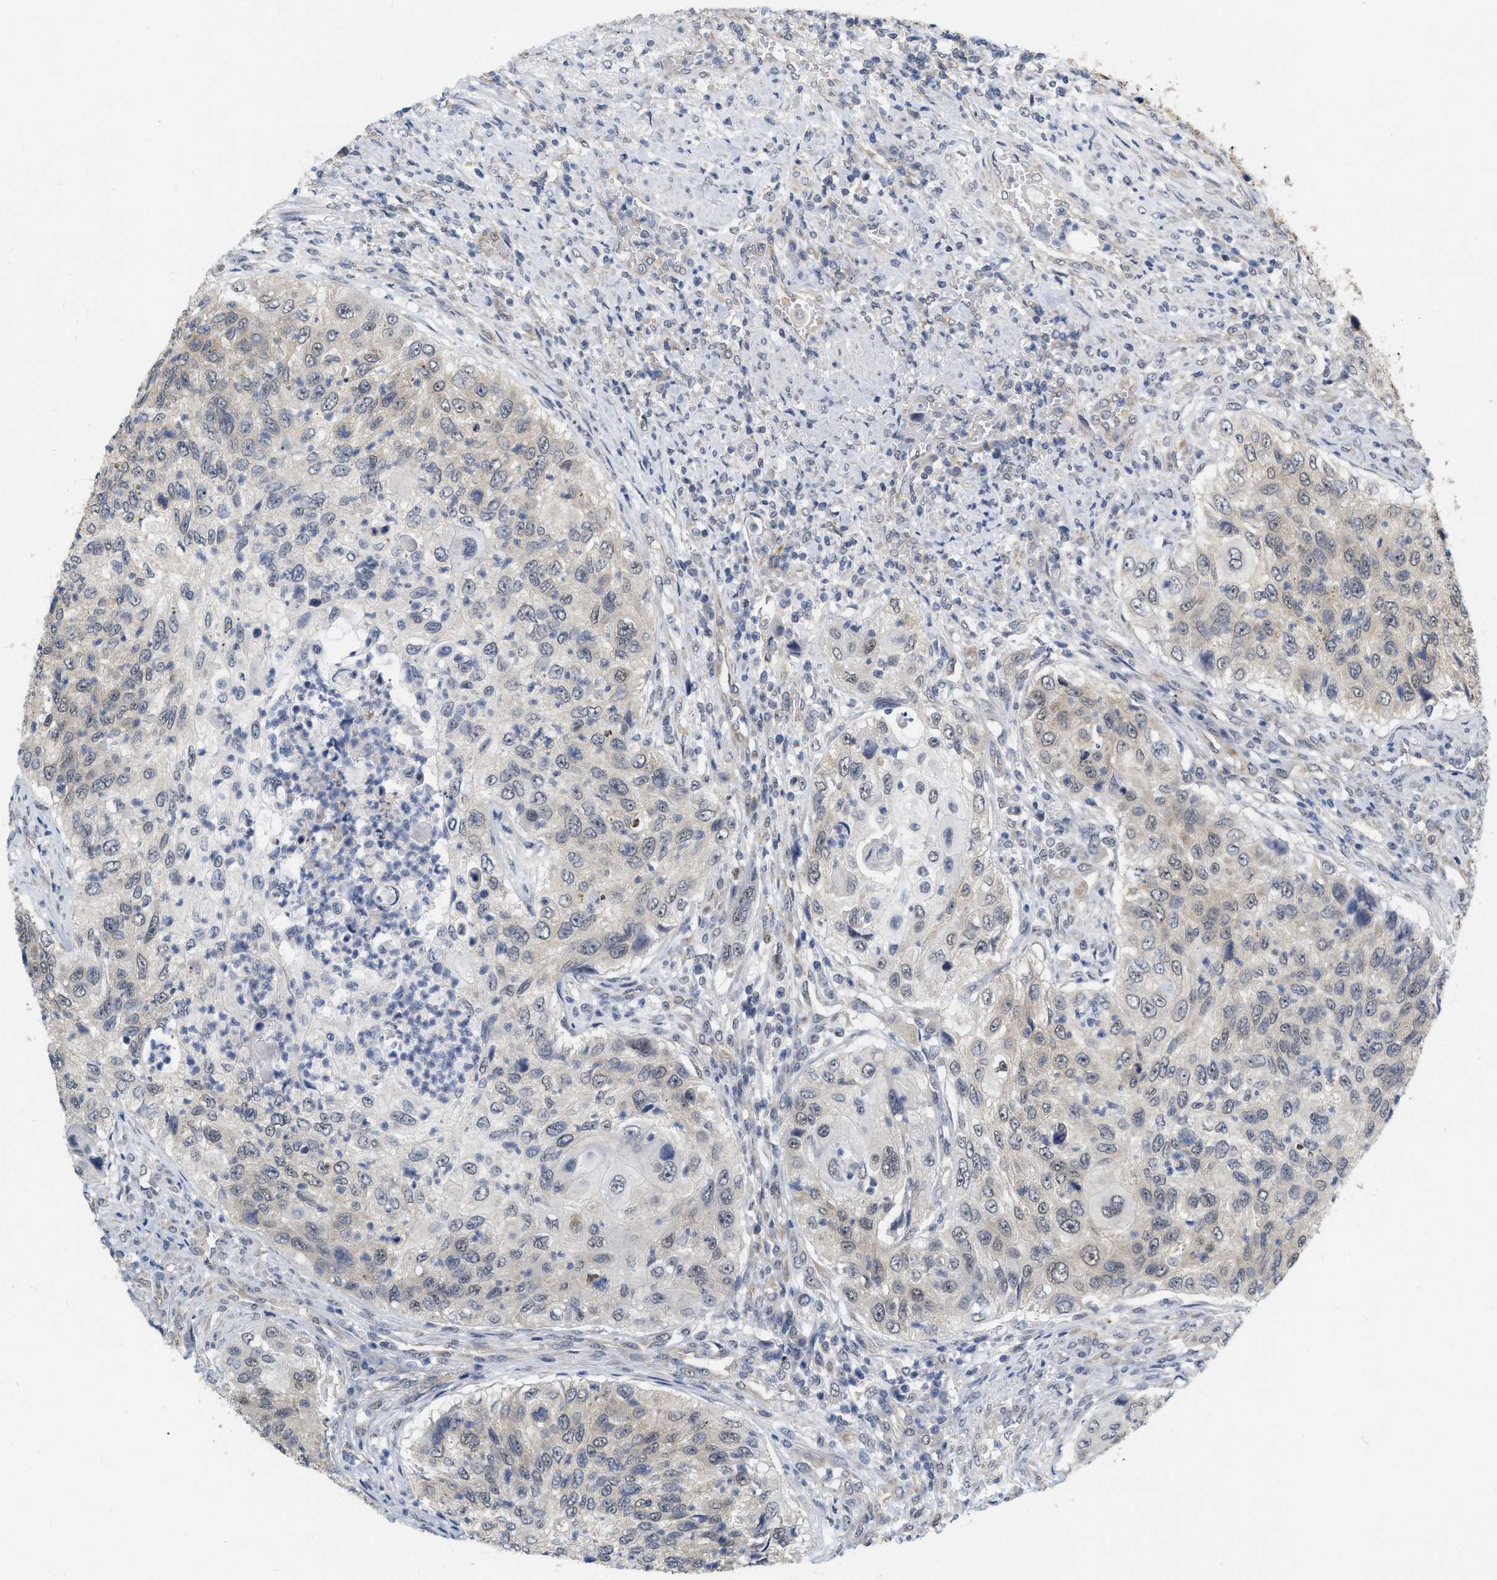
{"staining": {"intensity": "weak", "quantity": "<25%", "location": "cytoplasmic/membranous"}, "tissue": "urothelial cancer", "cell_type": "Tumor cells", "image_type": "cancer", "snomed": [{"axis": "morphology", "description": "Urothelial carcinoma, High grade"}, {"axis": "topography", "description": "Urinary bladder"}], "caption": "Immunohistochemical staining of human urothelial cancer exhibits no significant positivity in tumor cells.", "gene": "RUVBL1", "patient": {"sex": "female", "age": 60}}